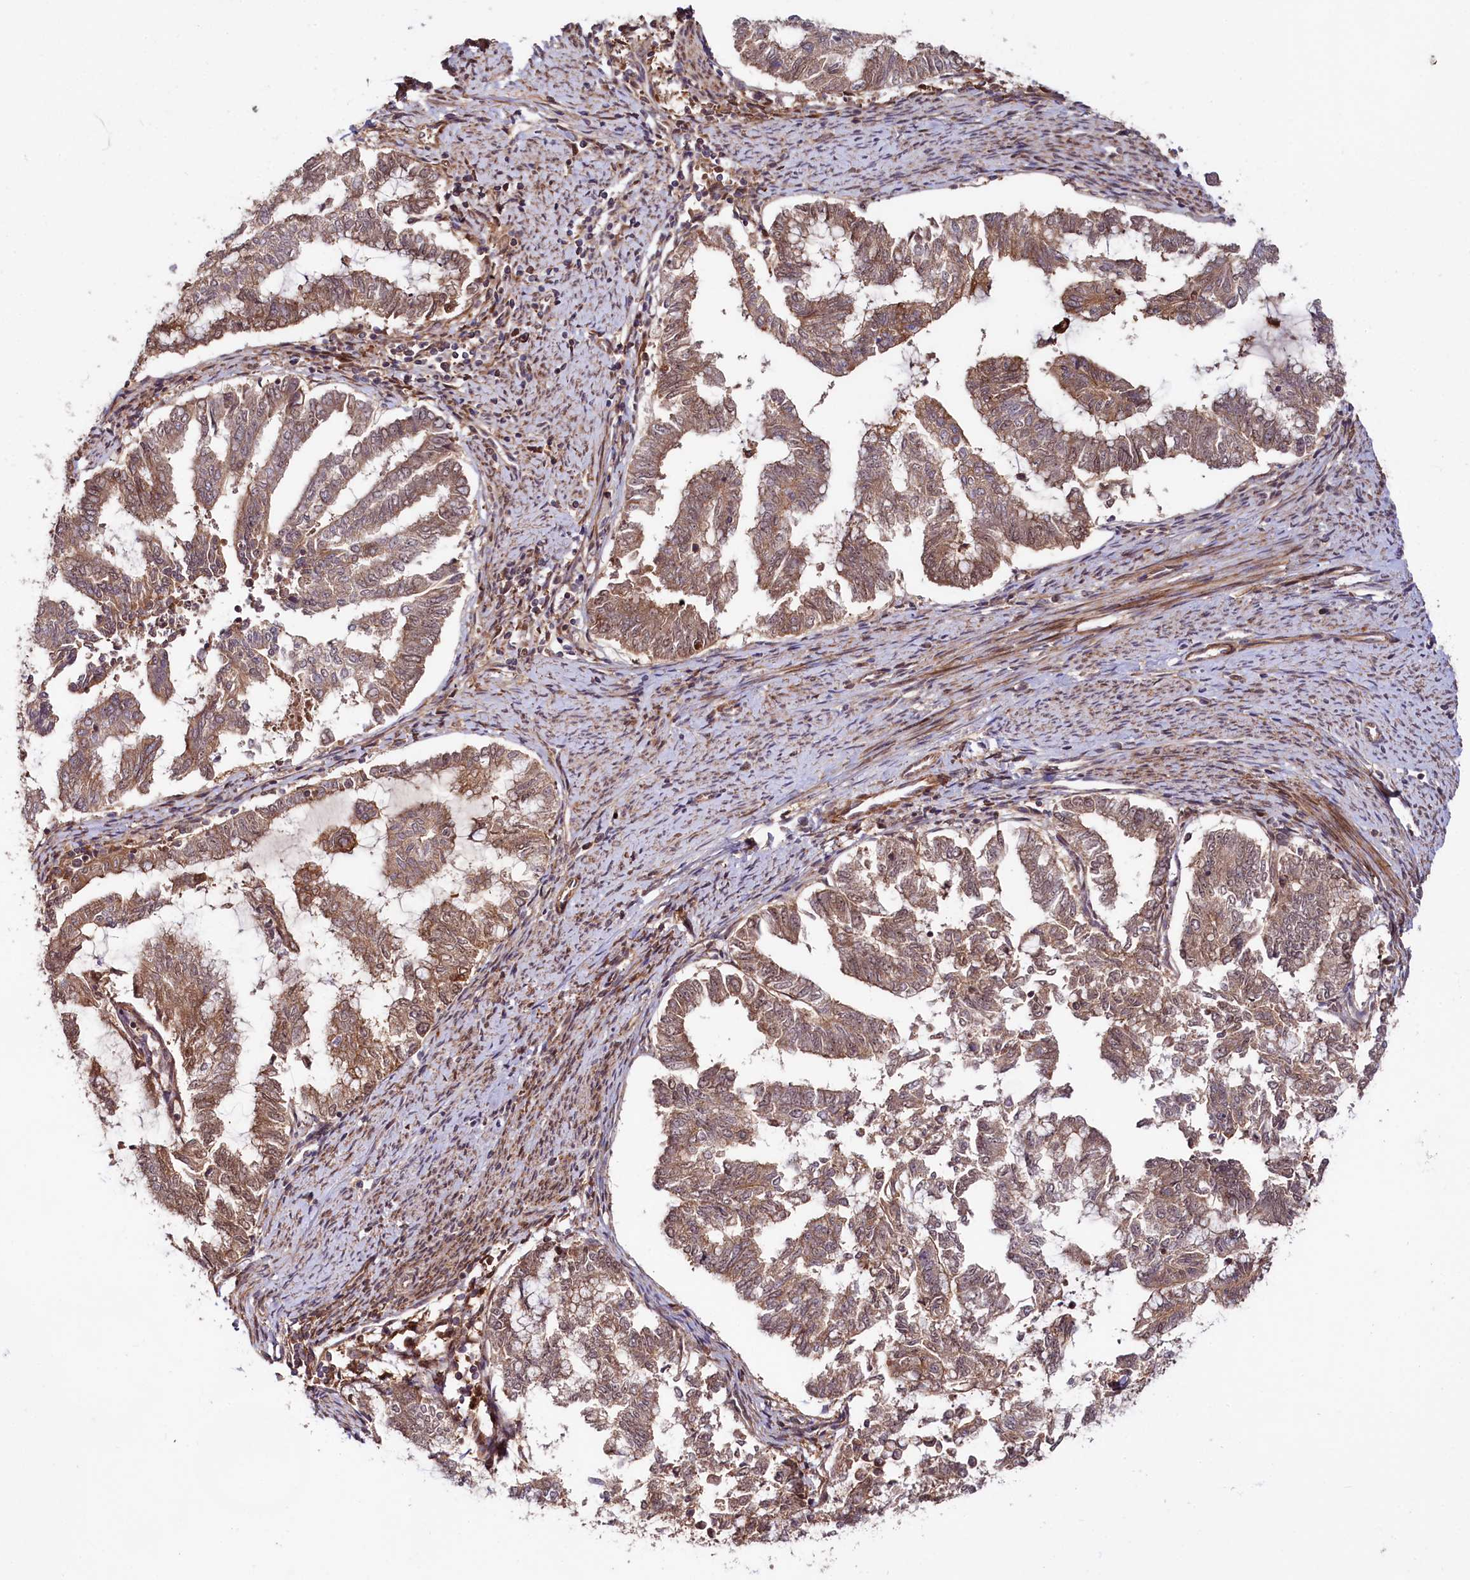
{"staining": {"intensity": "moderate", "quantity": ">75%", "location": "cytoplasmic/membranous"}, "tissue": "endometrial cancer", "cell_type": "Tumor cells", "image_type": "cancer", "snomed": [{"axis": "morphology", "description": "Adenocarcinoma, NOS"}, {"axis": "topography", "description": "Endometrium"}], "caption": "Immunohistochemistry (DAB (3,3'-diaminobenzidine)) staining of human endometrial cancer reveals moderate cytoplasmic/membranous protein positivity in about >75% of tumor cells.", "gene": "NEDD1", "patient": {"sex": "female", "age": 79}}